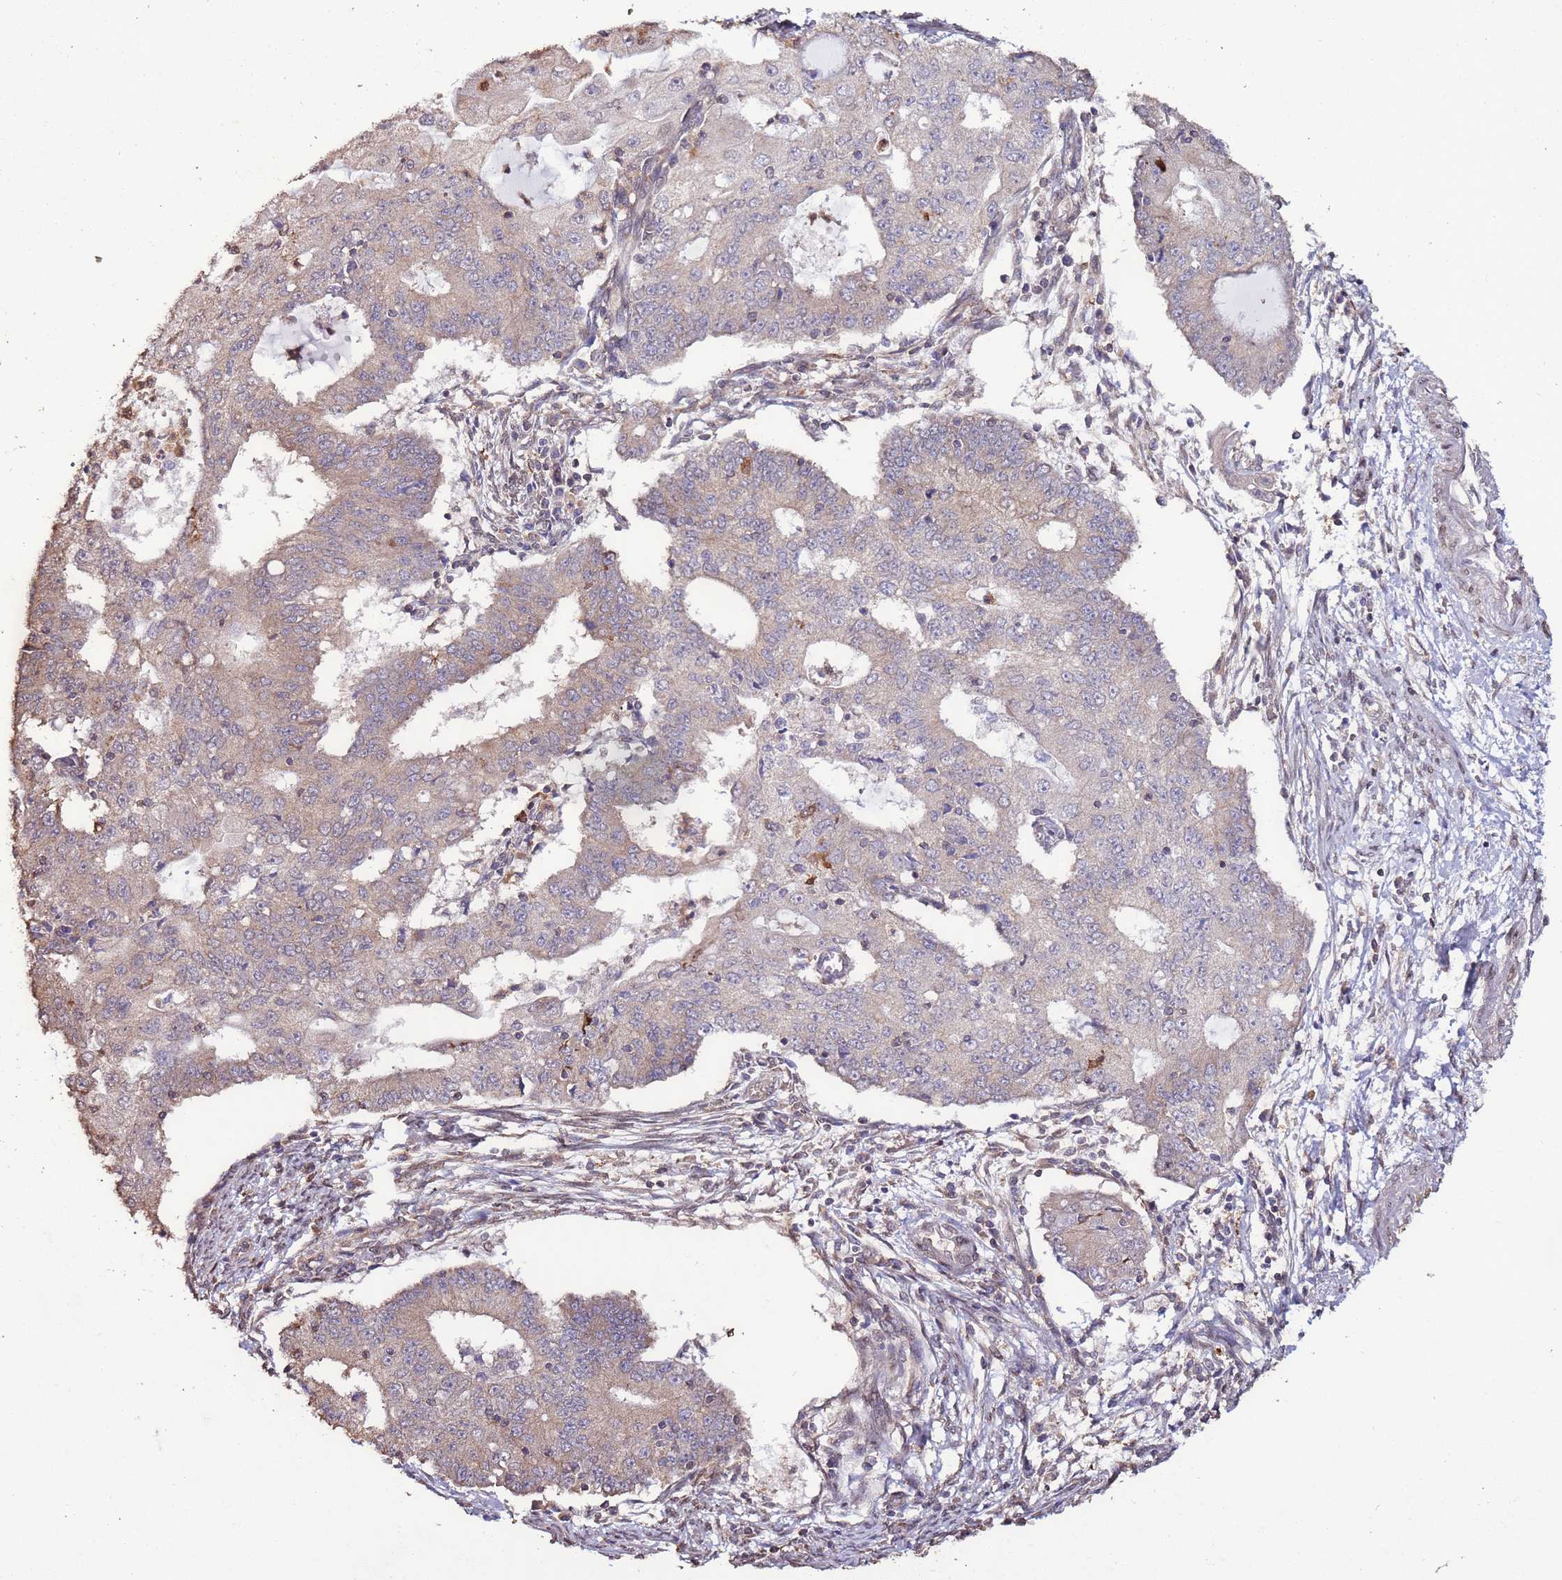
{"staining": {"intensity": "weak", "quantity": "25%-75%", "location": "cytoplasmic/membranous"}, "tissue": "endometrial cancer", "cell_type": "Tumor cells", "image_type": "cancer", "snomed": [{"axis": "morphology", "description": "Adenocarcinoma, NOS"}, {"axis": "topography", "description": "Endometrium"}], "caption": "This is a photomicrograph of immunohistochemistry staining of endometrial cancer (adenocarcinoma), which shows weak positivity in the cytoplasmic/membranous of tumor cells.", "gene": "SLC41A3", "patient": {"sex": "female", "age": 56}}